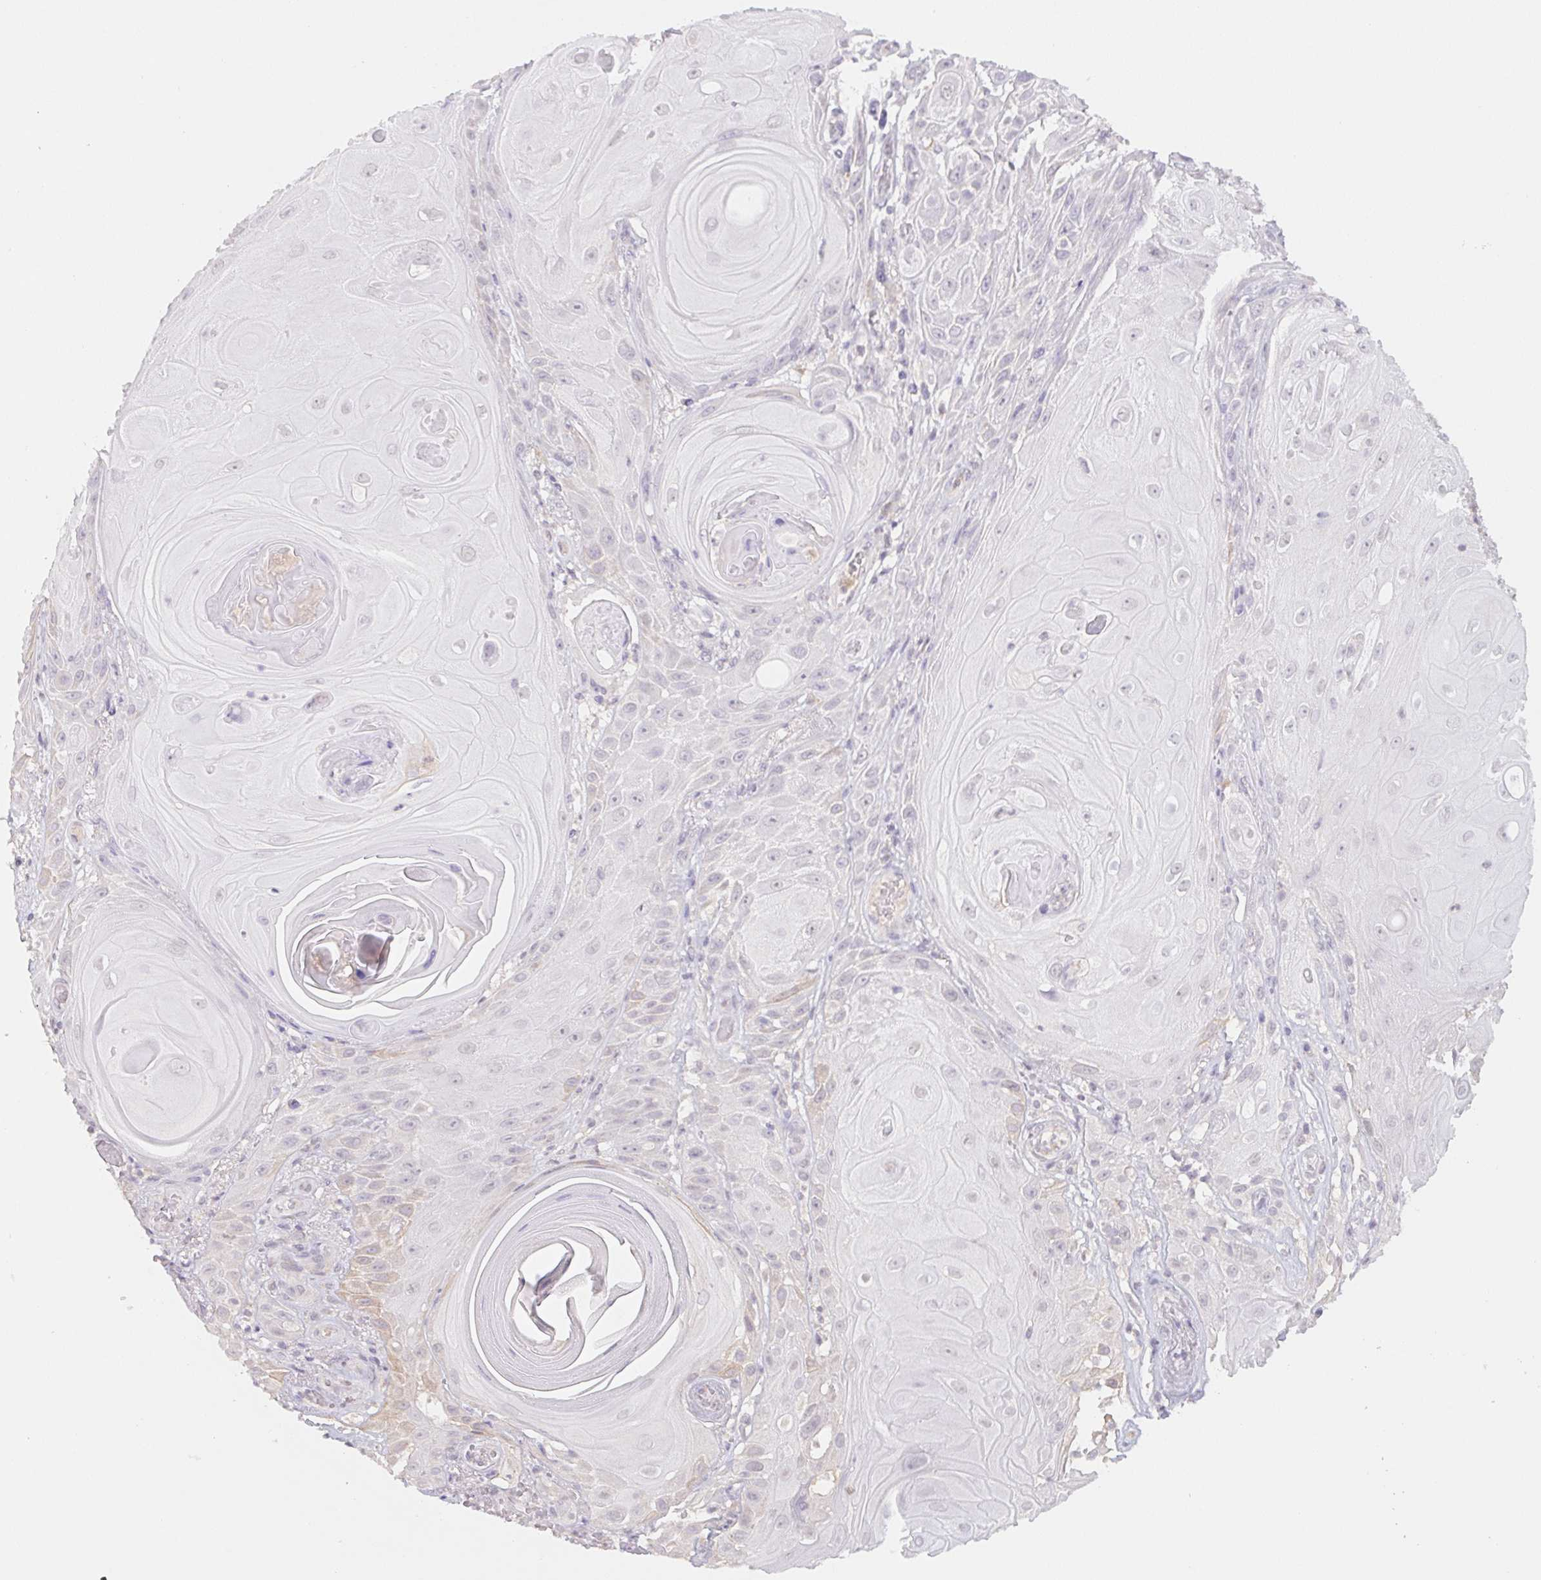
{"staining": {"intensity": "negative", "quantity": "none", "location": "none"}, "tissue": "skin cancer", "cell_type": "Tumor cells", "image_type": "cancer", "snomed": [{"axis": "morphology", "description": "Squamous cell carcinoma, NOS"}, {"axis": "topography", "description": "Skin"}], "caption": "This is a image of IHC staining of squamous cell carcinoma (skin), which shows no positivity in tumor cells.", "gene": "PNMA8B", "patient": {"sex": "male", "age": 62}}